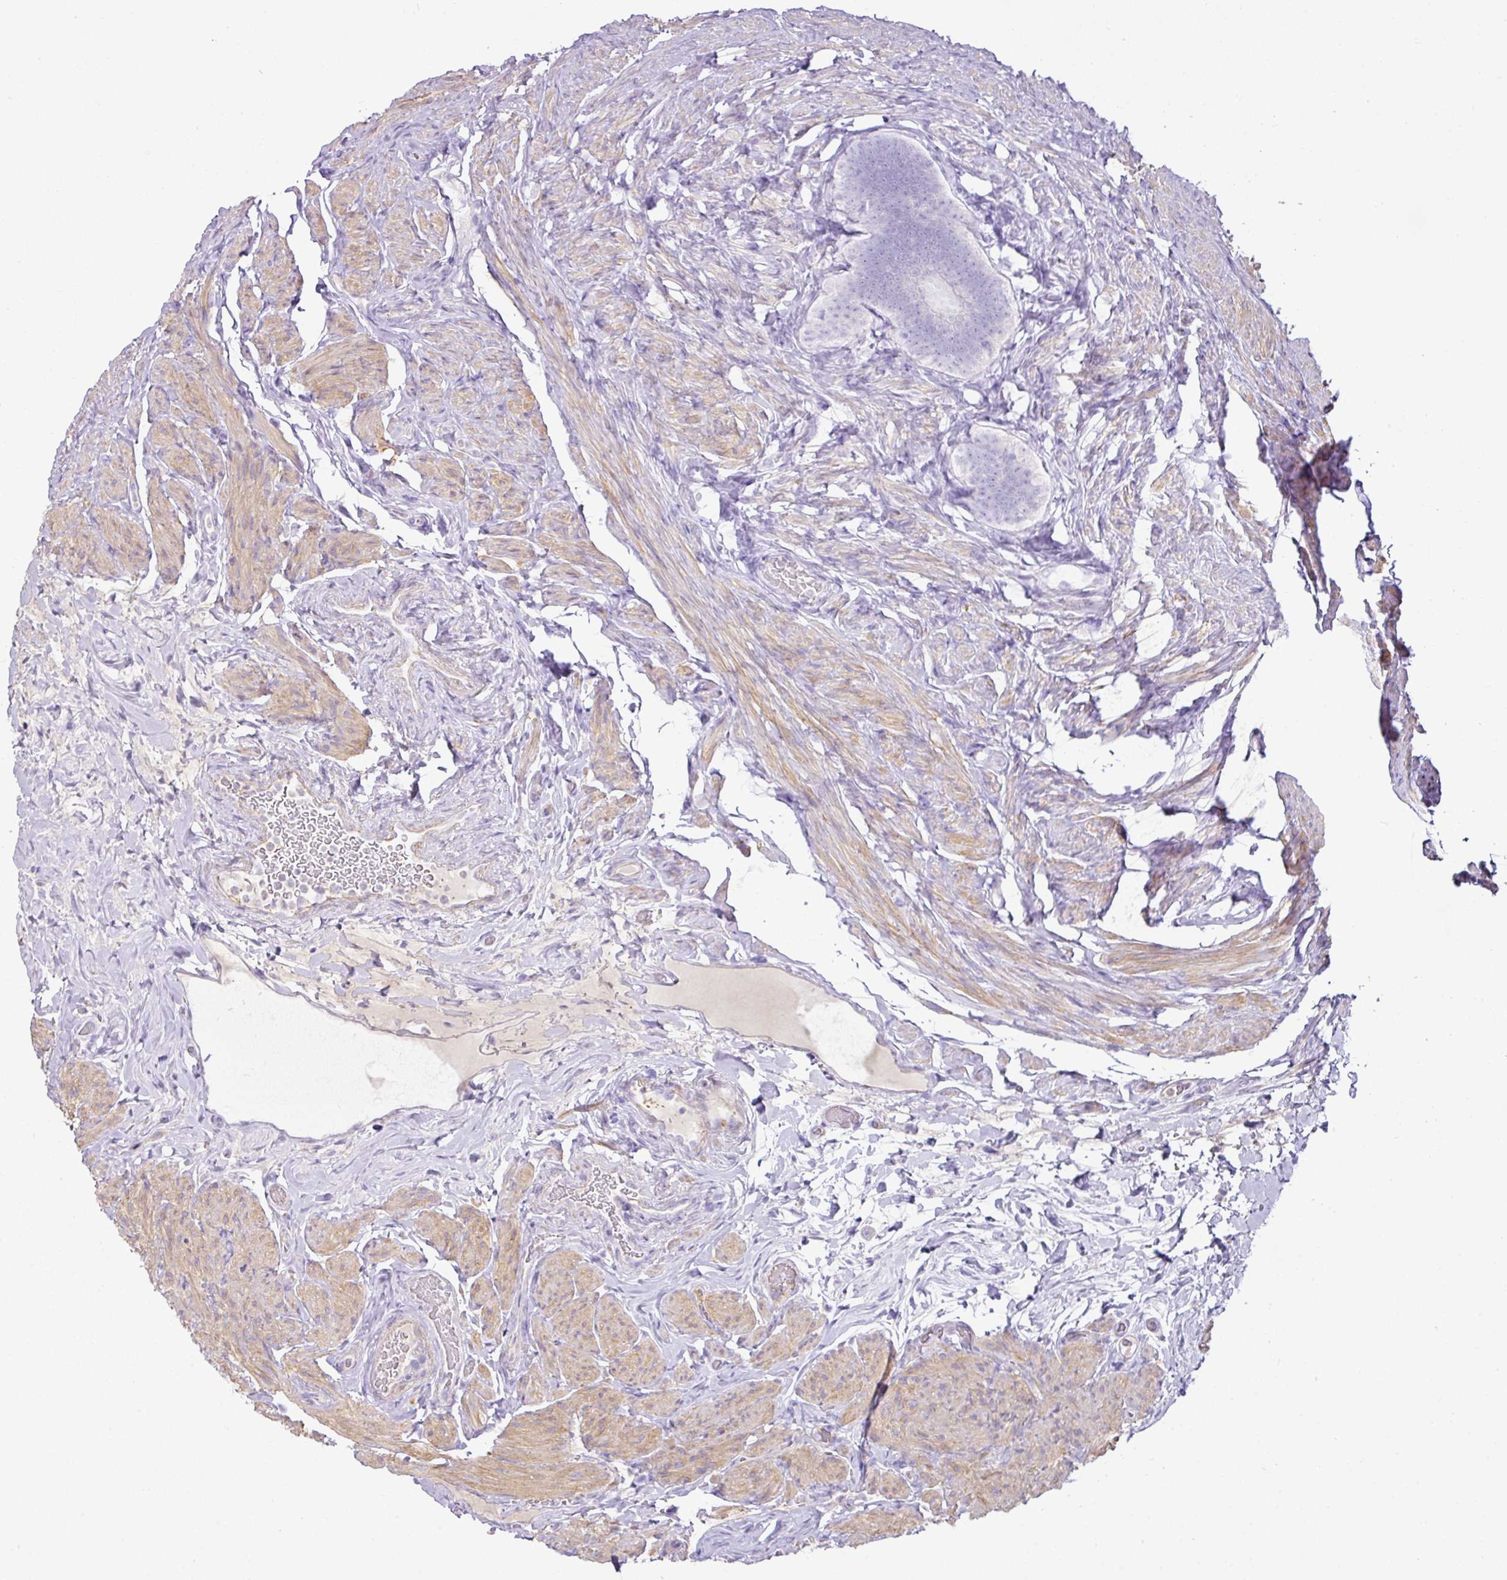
{"staining": {"intensity": "negative", "quantity": "none", "location": "none"}, "tissue": "fallopian tube", "cell_type": "Glandular cells", "image_type": "normal", "snomed": [{"axis": "morphology", "description": "Normal tissue, NOS"}, {"axis": "topography", "description": "Fallopian tube"}], "caption": "Fallopian tube was stained to show a protein in brown. There is no significant positivity in glandular cells. The staining was performed using DAB (3,3'-diaminobenzidine) to visualize the protein expression in brown, while the nuclei were stained in blue with hematoxylin (Magnification: 20x).", "gene": "TARM1", "patient": {"sex": "female", "age": 69}}